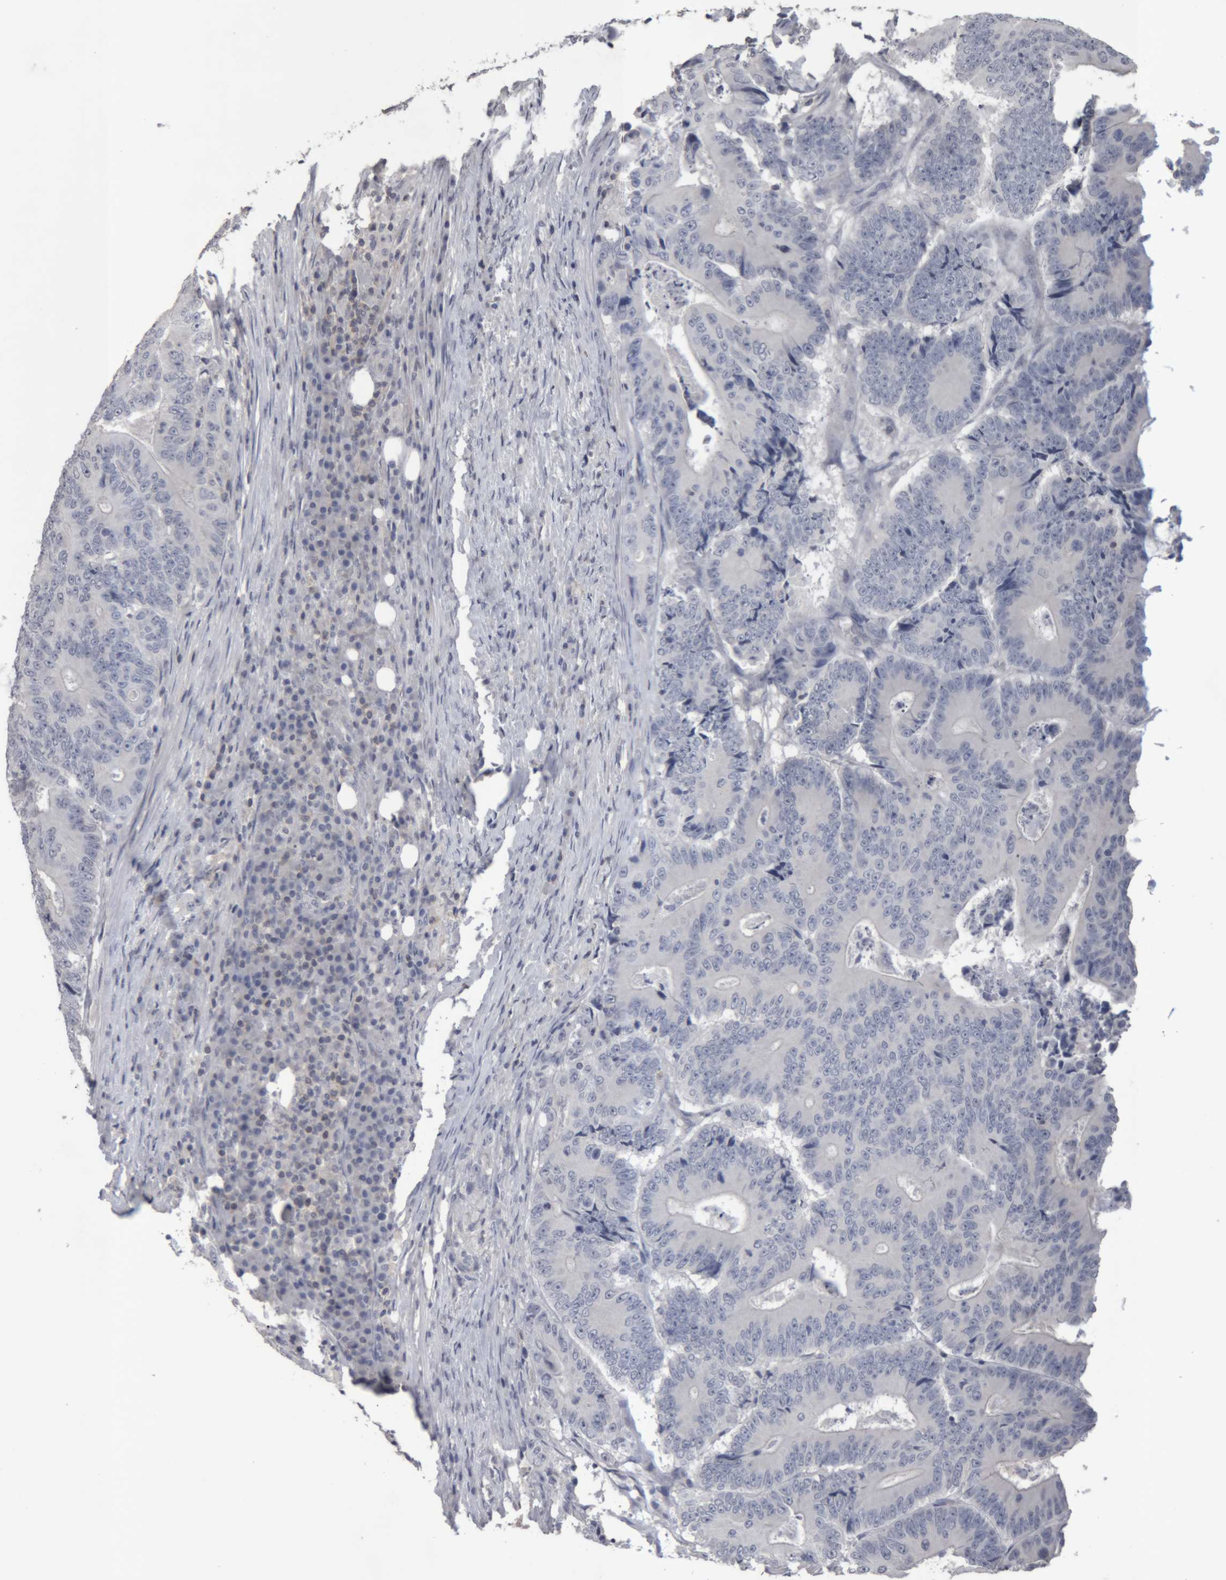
{"staining": {"intensity": "negative", "quantity": "none", "location": "none"}, "tissue": "colorectal cancer", "cell_type": "Tumor cells", "image_type": "cancer", "snomed": [{"axis": "morphology", "description": "Adenocarcinoma, NOS"}, {"axis": "topography", "description": "Colon"}], "caption": "Human colorectal cancer (adenocarcinoma) stained for a protein using IHC demonstrates no positivity in tumor cells.", "gene": "NFATC2", "patient": {"sex": "male", "age": 83}}